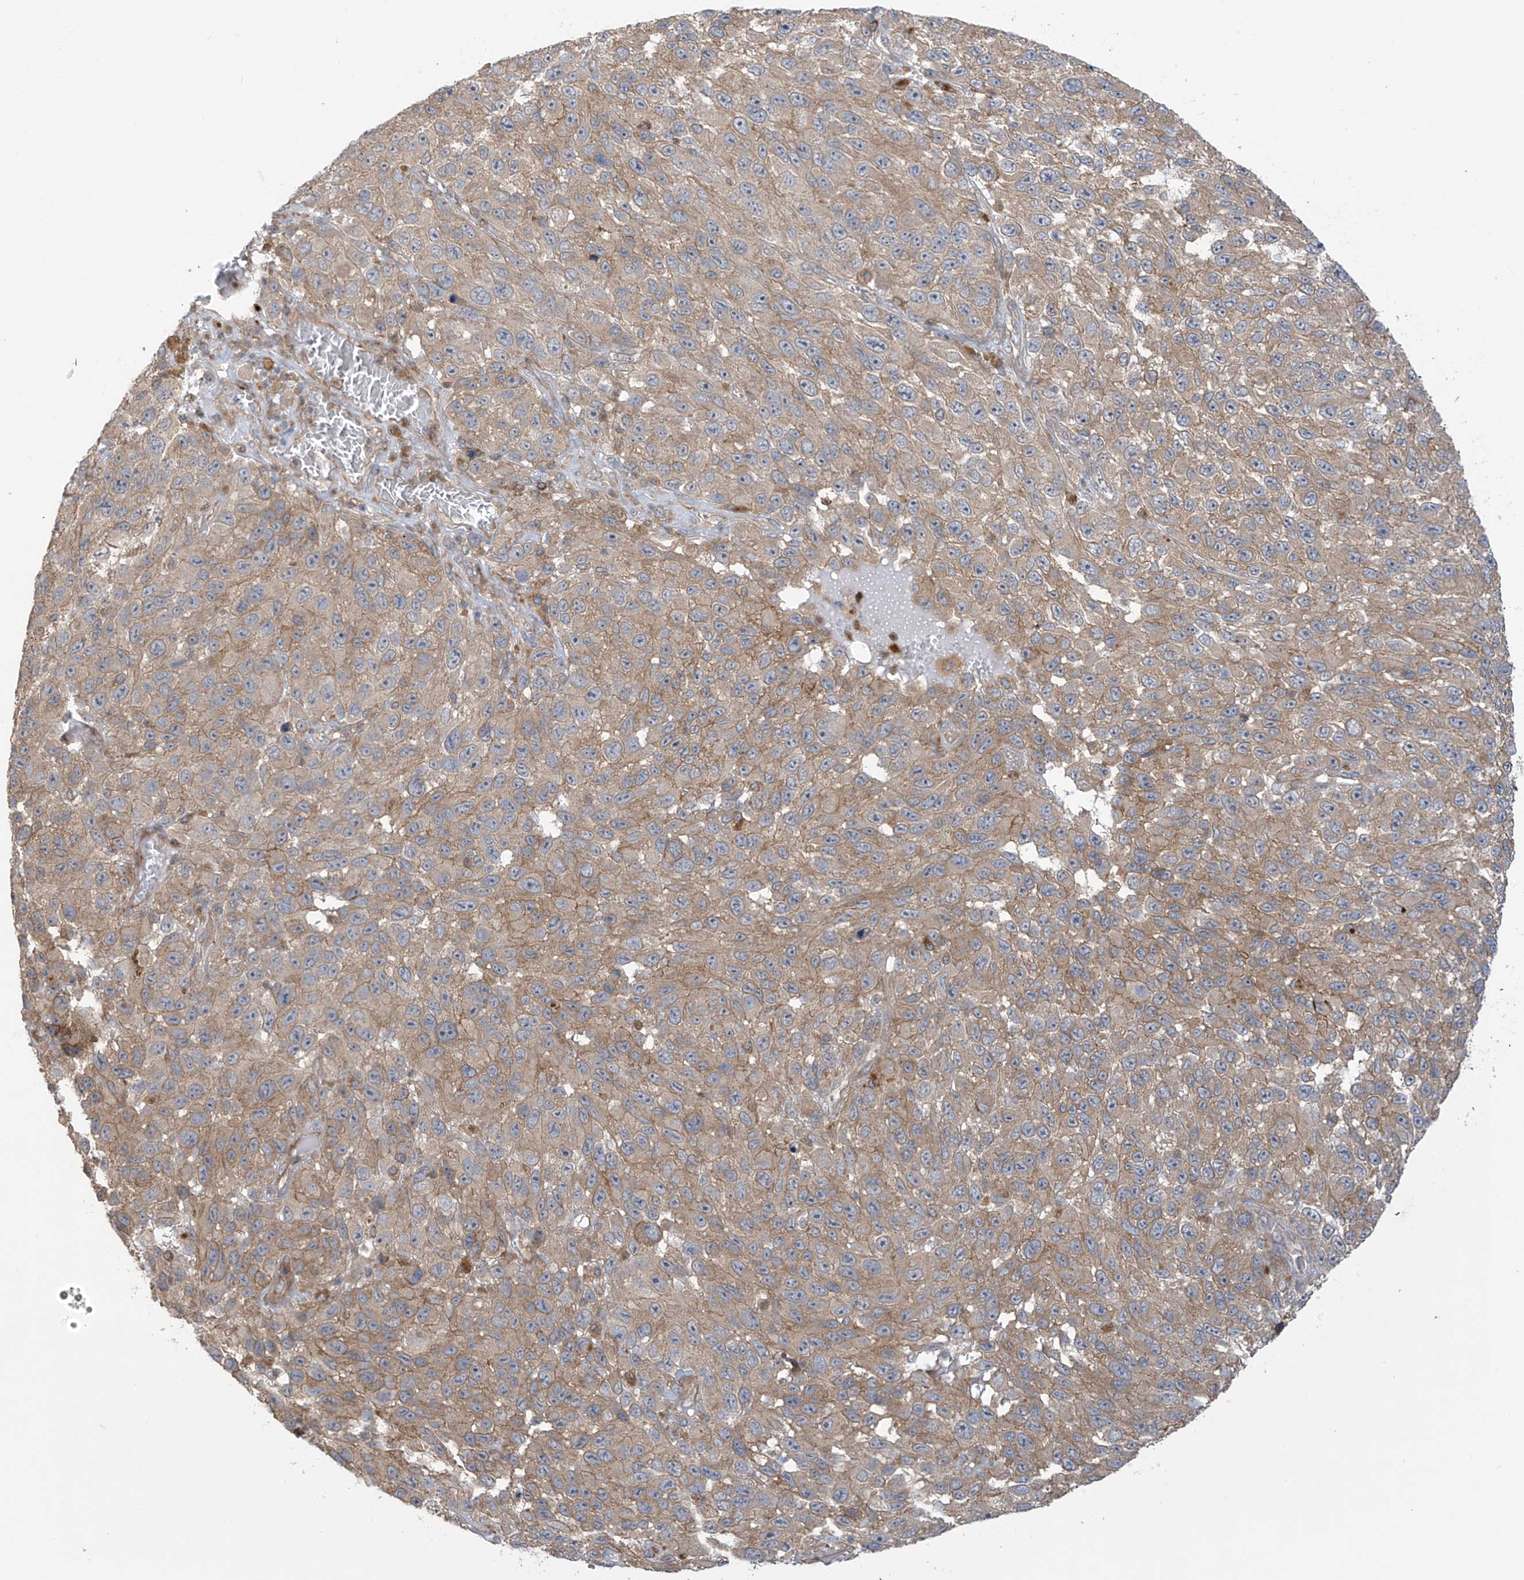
{"staining": {"intensity": "moderate", "quantity": "25%-75%", "location": "cytoplasmic/membranous"}, "tissue": "melanoma", "cell_type": "Tumor cells", "image_type": "cancer", "snomed": [{"axis": "morphology", "description": "Malignant melanoma, NOS"}, {"axis": "topography", "description": "Skin"}], "caption": "Tumor cells demonstrate medium levels of moderate cytoplasmic/membranous positivity in approximately 25%-75% of cells in human malignant melanoma. (DAB (3,3'-diaminobenzidine) IHC with brightfield microscopy, high magnification).", "gene": "KIAA1522", "patient": {"sex": "female", "age": 96}}